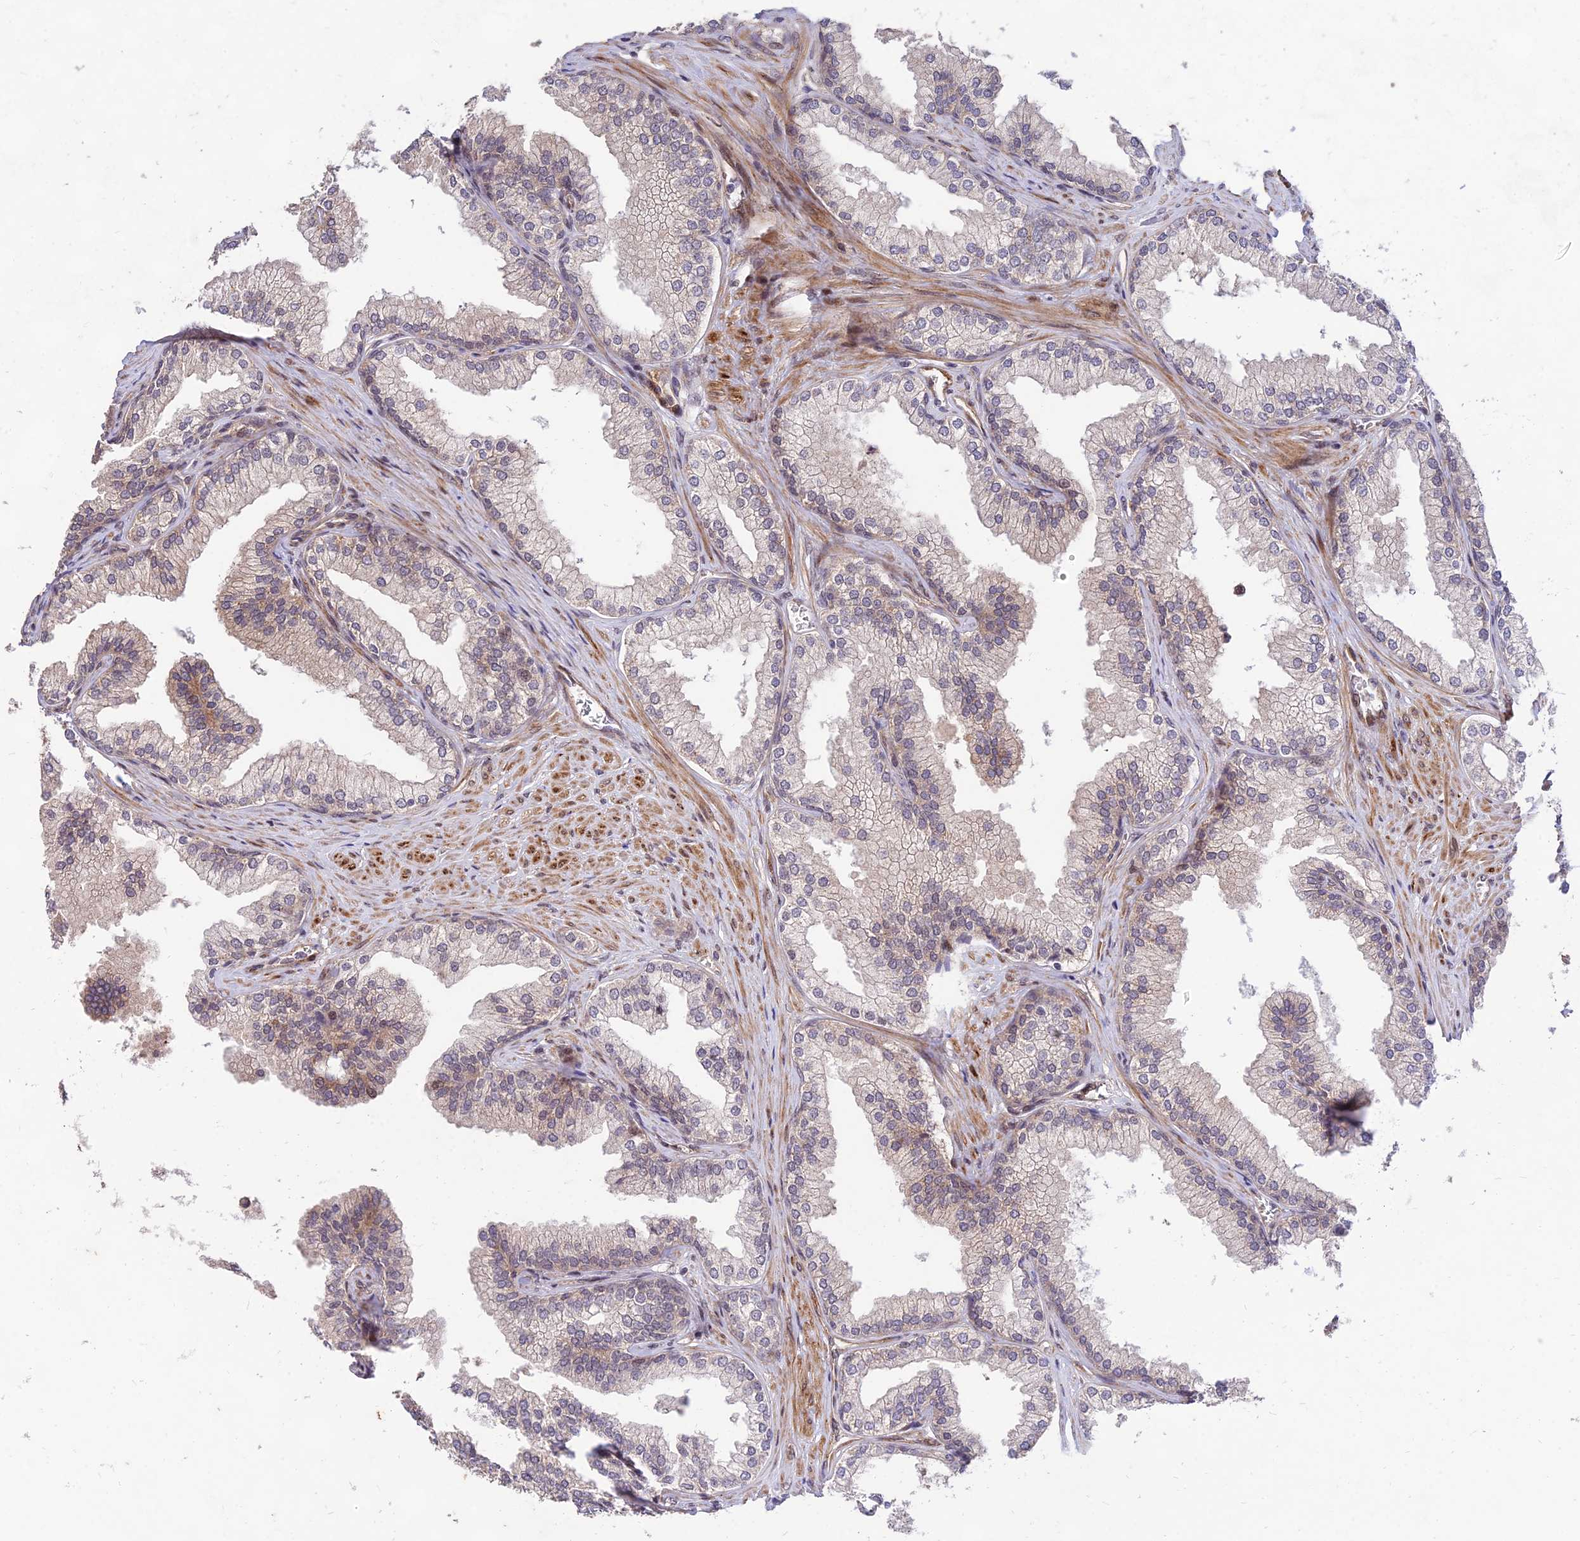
{"staining": {"intensity": "weak", "quantity": "25%-75%", "location": "cytoplasmic/membranous,nuclear"}, "tissue": "prostate", "cell_type": "Glandular cells", "image_type": "normal", "snomed": [{"axis": "morphology", "description": "Normal tissue, NOS"}, {"axis": "topography", "description": "Prostate"}], "caption": "This is a histology image of immunohistochemistry staining of unremarkable prostate, which shows weak staining in the cytoplasmic/membranous,nuclear of glandular cells.", "gene": "ZNF85", "patient": {"sex": "male", "age": 76}}